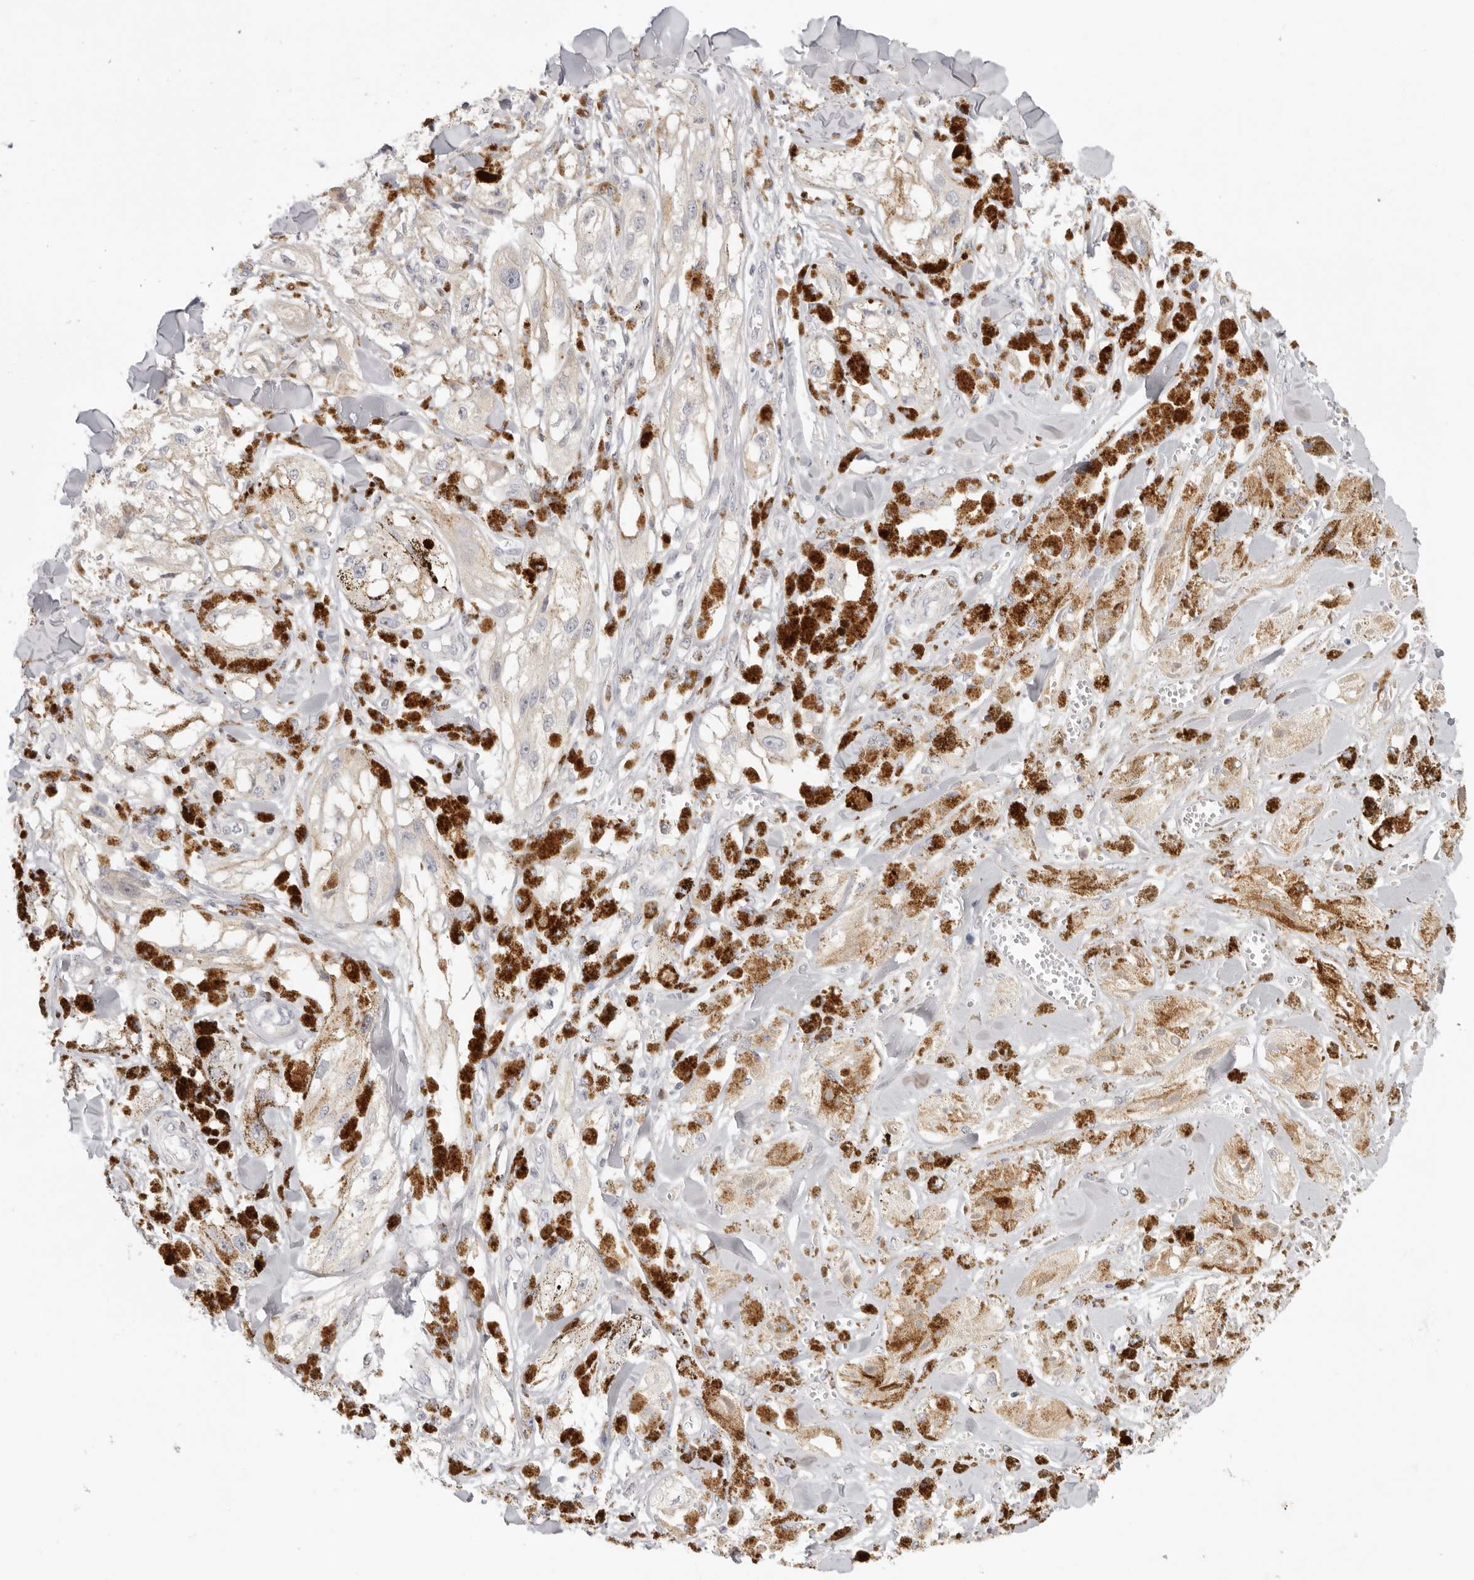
{"staining": {"intensity": "negative", "quantity": "none", "location": "none"}, "tissue": "melanoma", "cell_type": "Tumor cells", "image_type": "cancer", "snomed": [{"axis": "morphology", "description": "Malignant melanoma, NOS"}, {"axis": "topography", "description": "Skin"}], "caption": "Malignant melanoma was stained to show a protein in brown. There is no significant expression in tumor cells.", "gene": "AHDC1", "patient": {"sex": "male", "age": 88}}